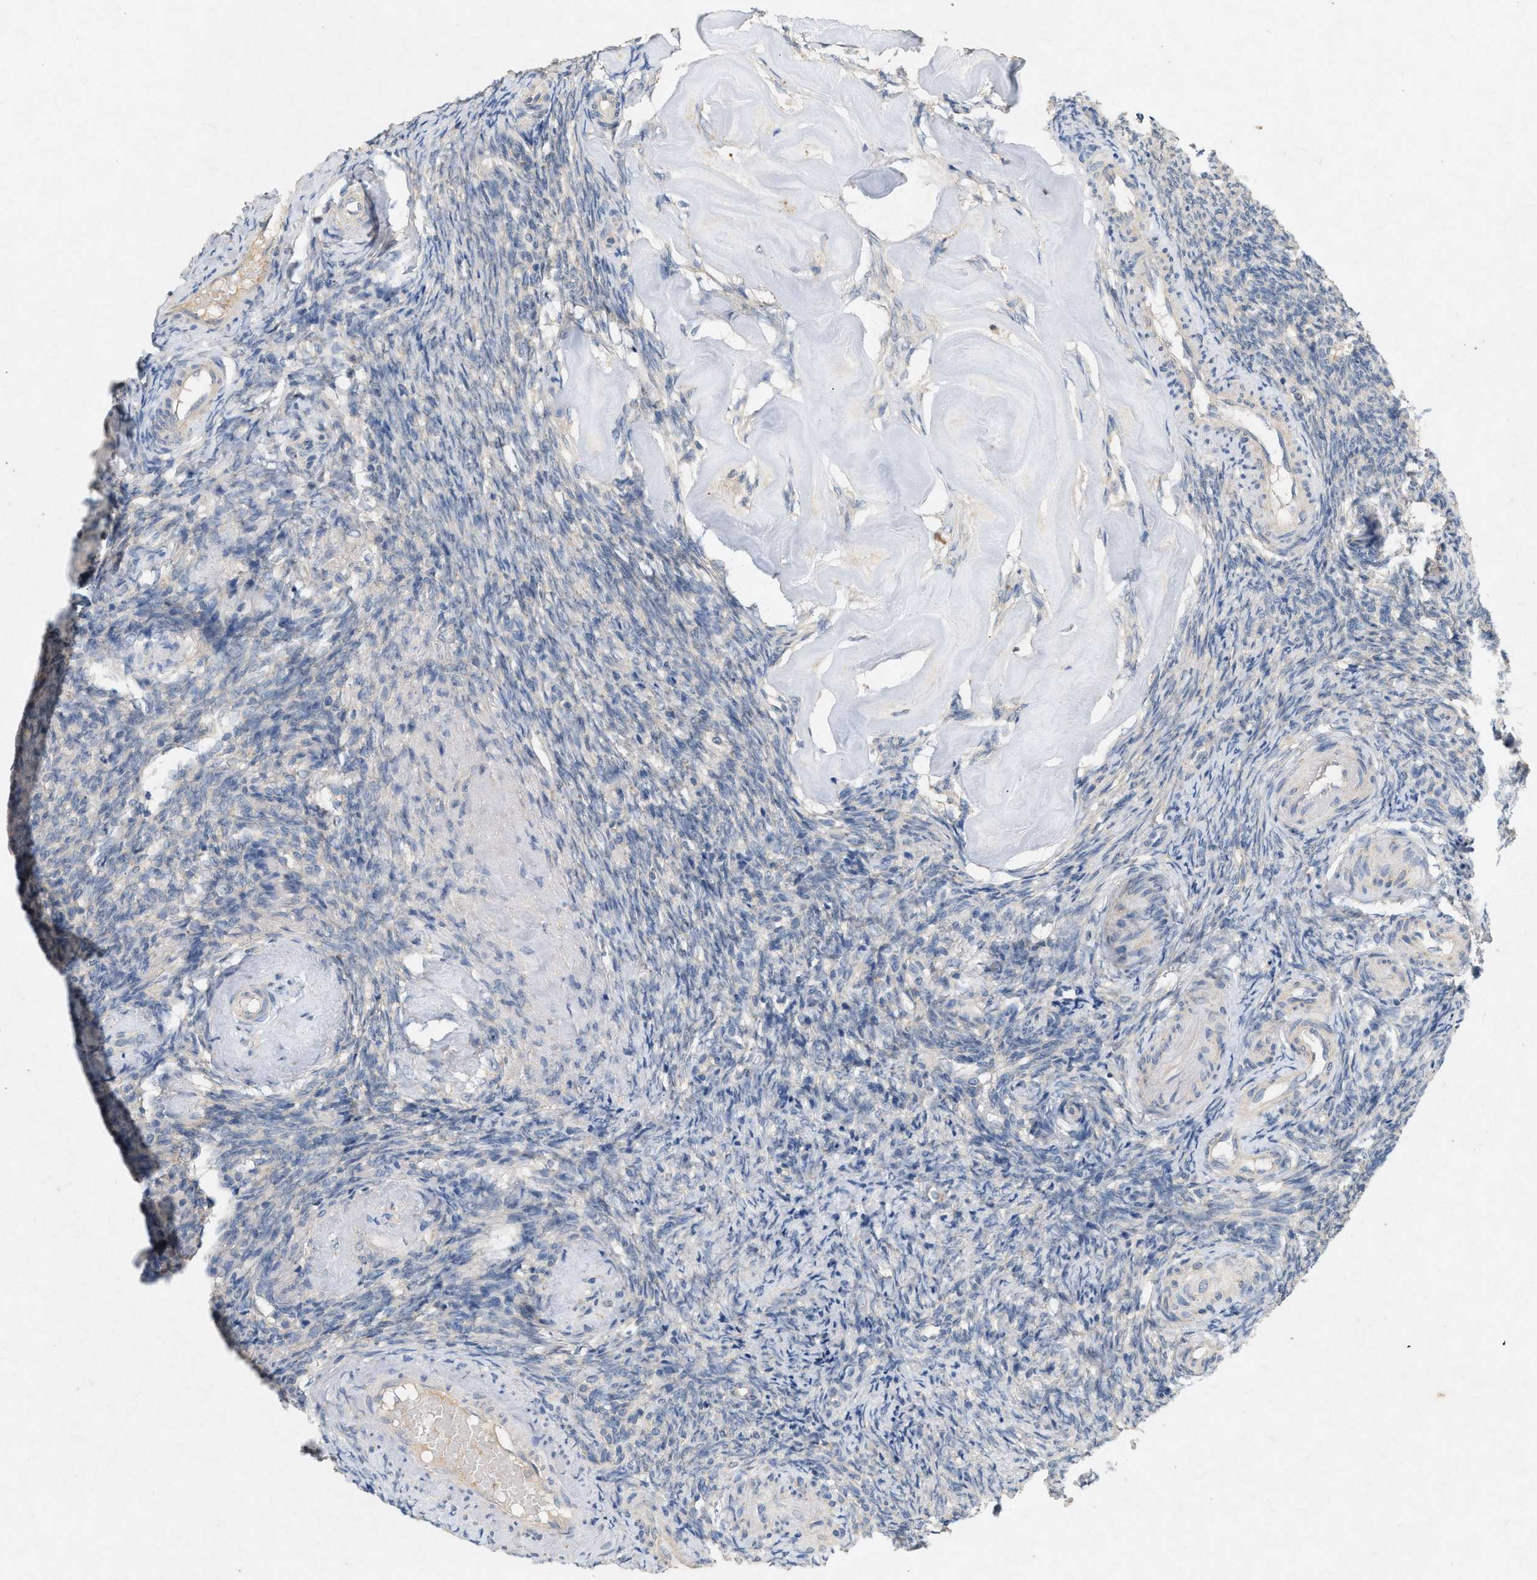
{"staining": {"intensity": "negative", "quantity": "none", "location": "none"}, "tissue": "ovary", "cell_type": "Ovarian stroma cells", "image_type": "normal", "snomed": [{"axis": "morphology", "description": "Normal tissue, NOS"}, {"axis": "topography", "description": "Ovary"}], "caption": "Protein analysis of benign ovary exhibits no significant expression in ovarian stroma cells.", "gene": "DCAF7", "patient": {"sex": "female", "age": 41}}